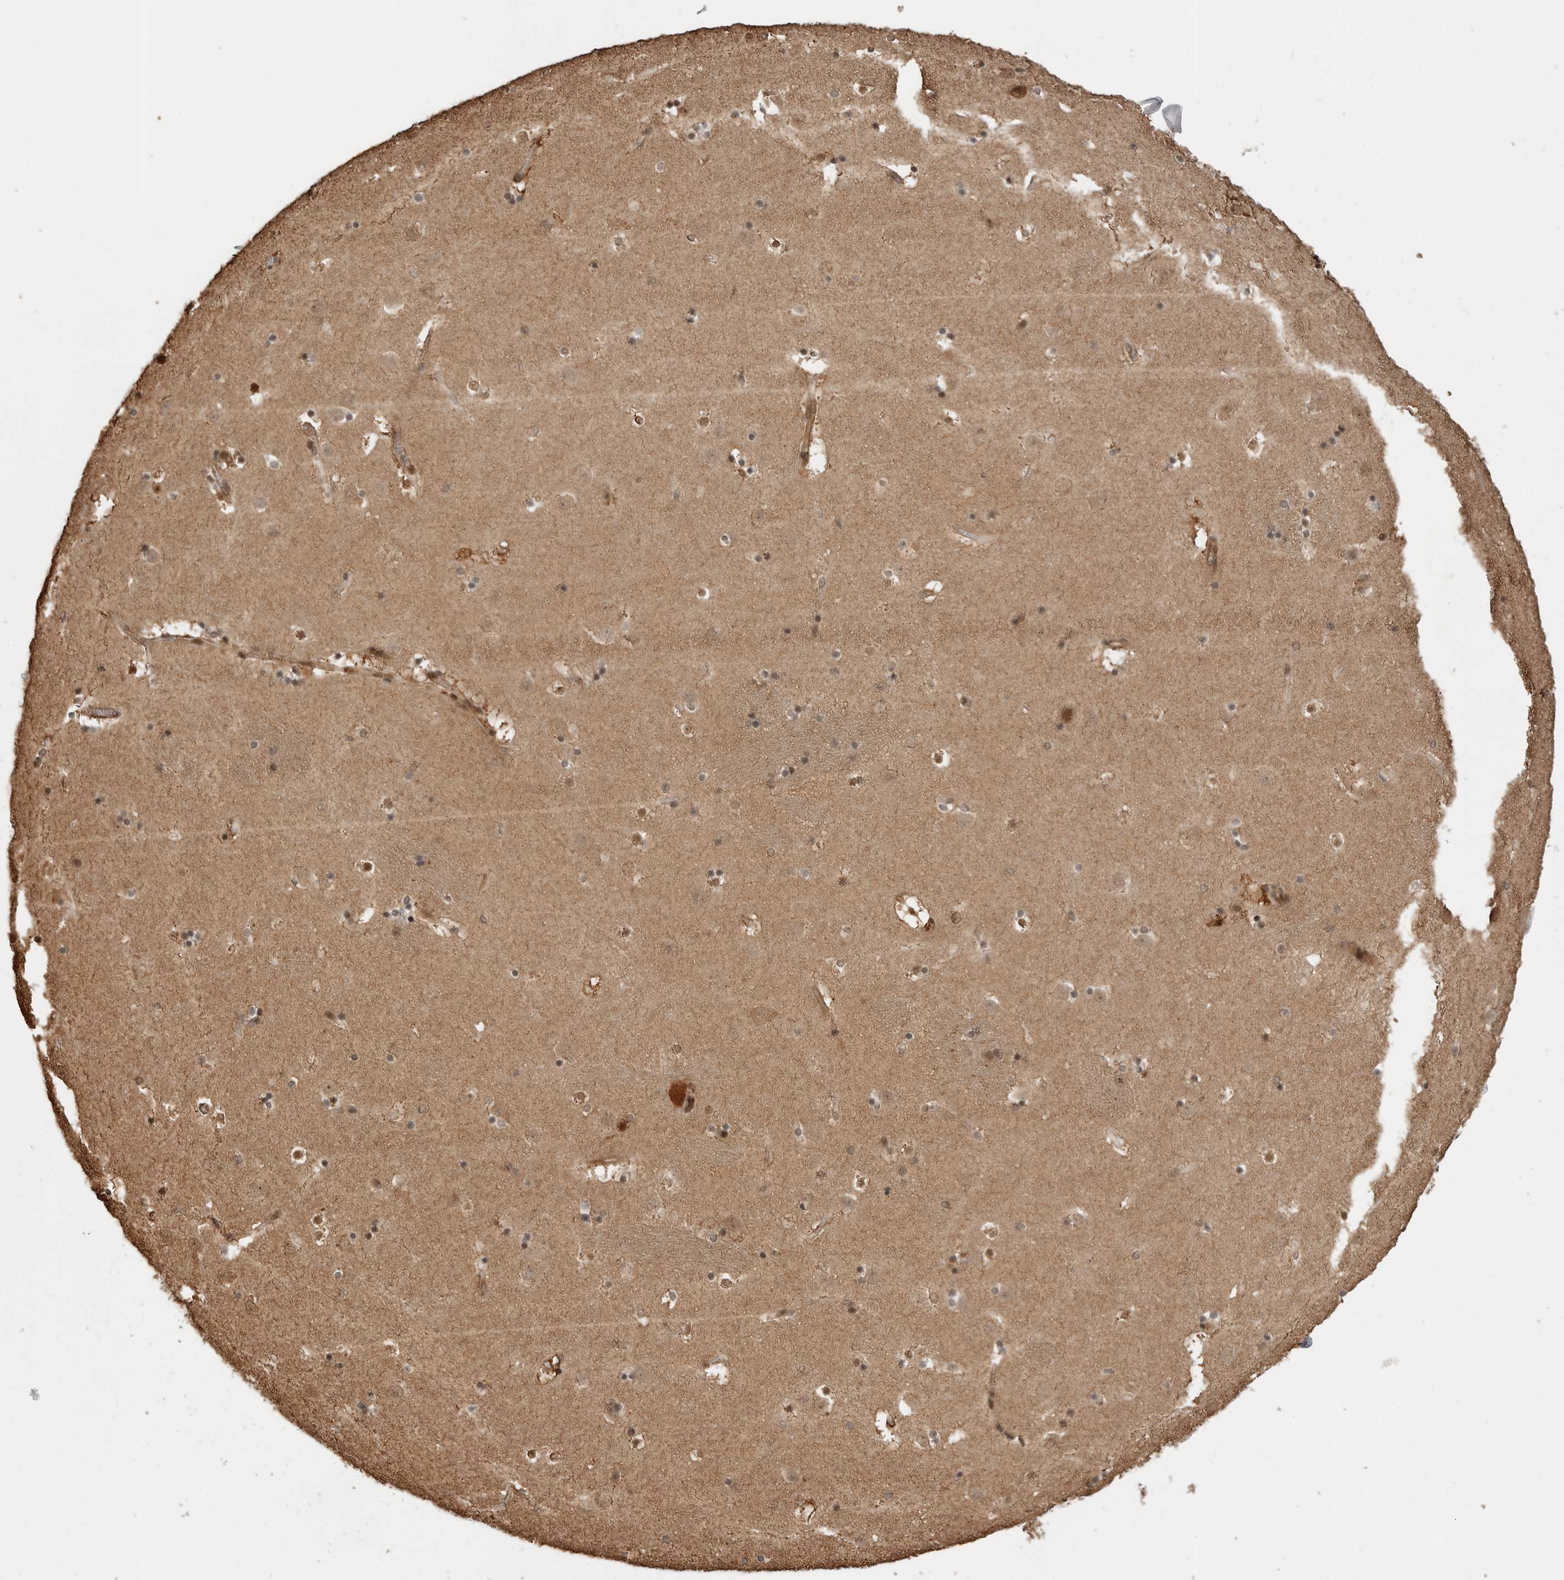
{"staining": {"intensity": "moderate", "quantity": "25%-75%", "location": "cytoplasmic/membranous,nuclear"}, "tissue": "caudate", "cell_type": "Glial cells", "image_type": "normal", "snomed": [{"axis": "morphology", "description": "Normal tissue, NOS"}, {"axis": "topography", "description": "Lateral ventricle wall"}], "caption": "Immunohistochemical staining of normal caudate demonstrates medium levels of moderate cytoplasmic/membranous,nuclear staining in about 25%-75% of glial cells. (DAB = brown stain, brightfield microscopy at high magnification).", "gene": "BMP2K", "patient": {"sex": "male", "age": 45}}